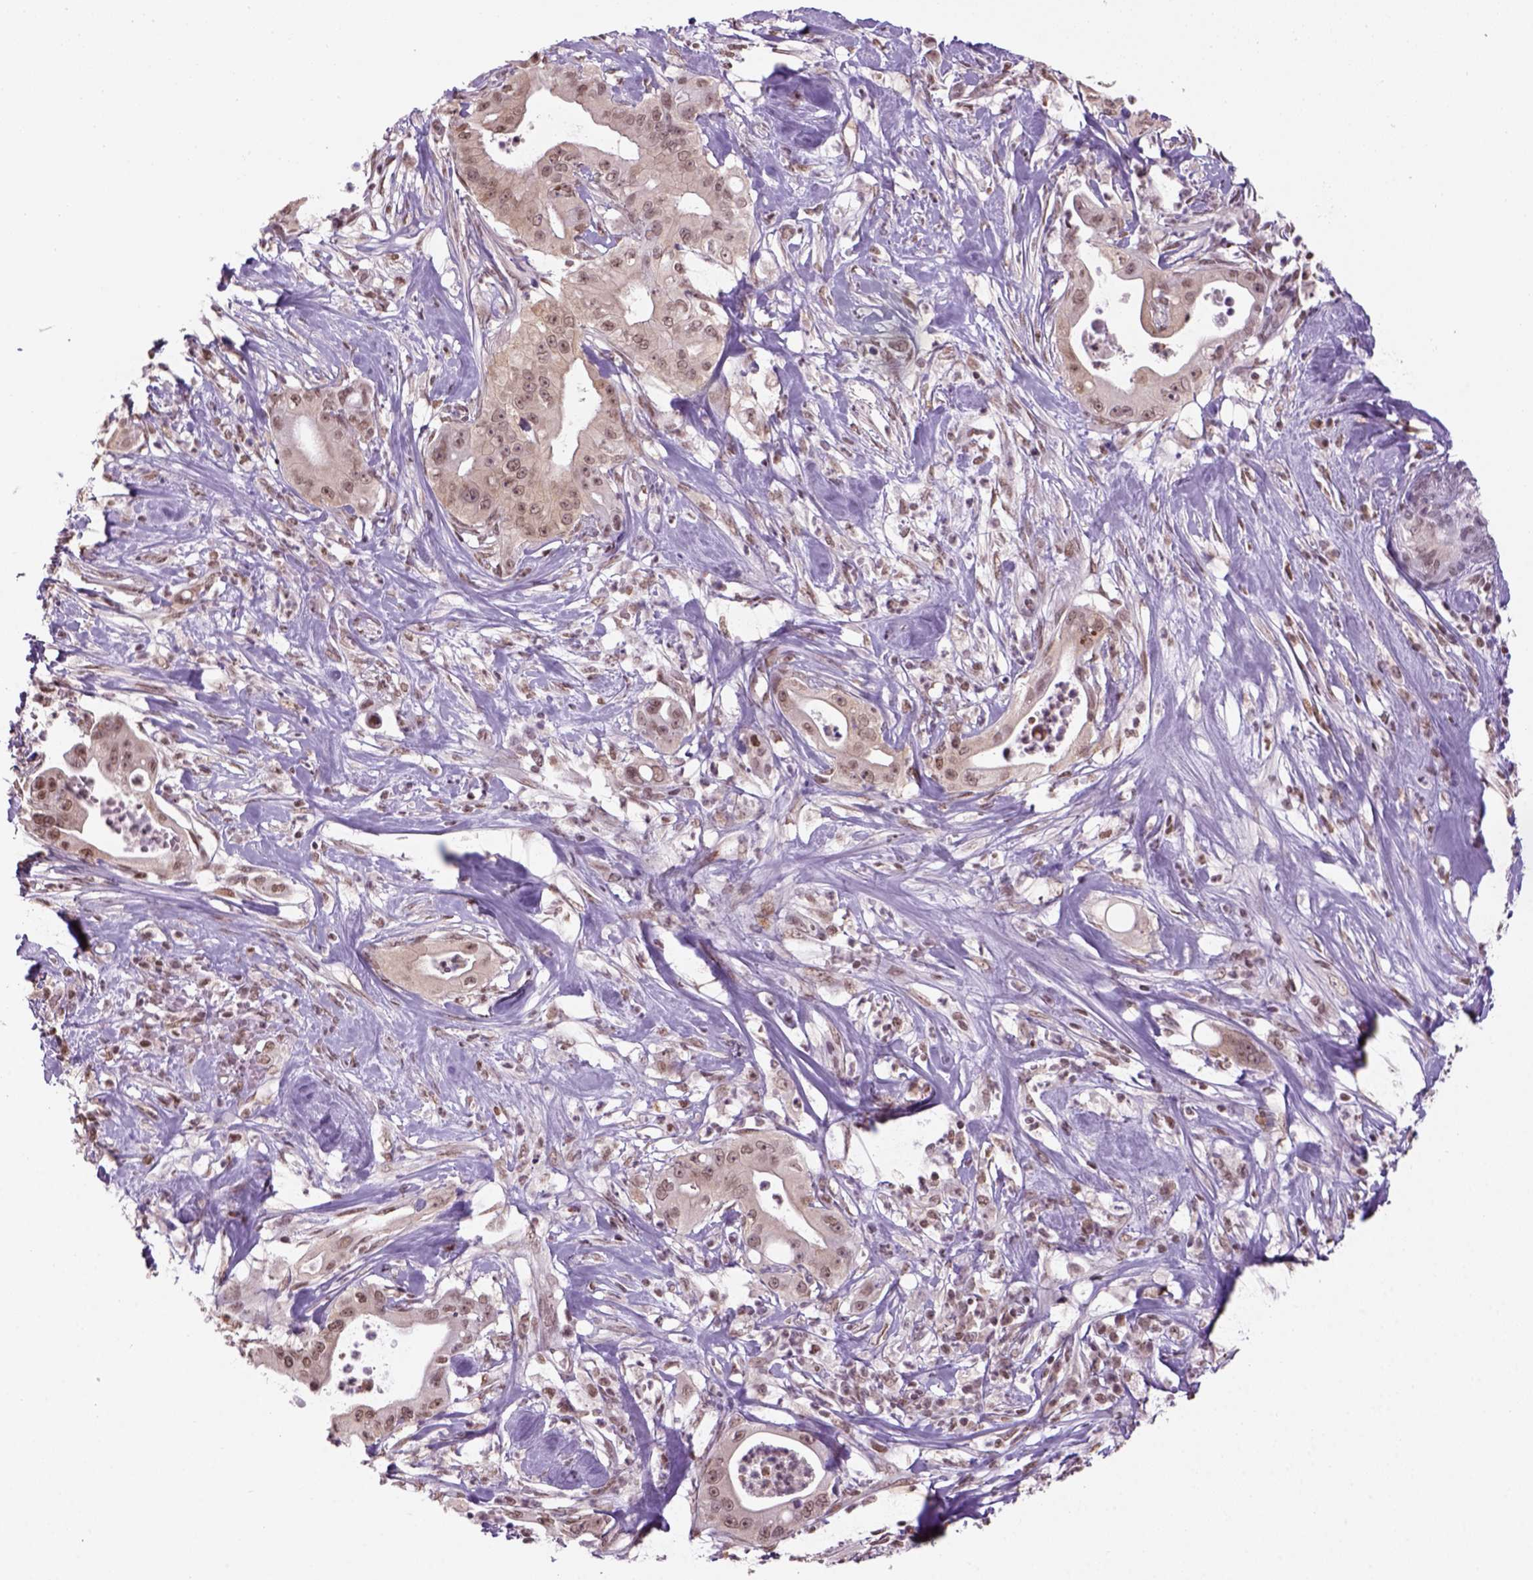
{"staining": {"intensity": "weak", "quantity": ">75%", "location": "cytoplasmic/membranous,nuclear"}, "tissue": "pancreatic cancer", "cell_type": "Tumor cells", "image_type": "cancer", "snomed": [{"axis": "morphology", "description": "Adenocarcinoma, NOS"}, {"axis": "topography", "description": "Pancreas"}], "caption": "Weak cytoplasmic/membranous and nuclear expression is appreciated in approximately >75% of tumor cells in pancreatic cancer (adenocarcinoma).", "gene": "GOT1", "patient": {"sex": "male", "age": 71}}